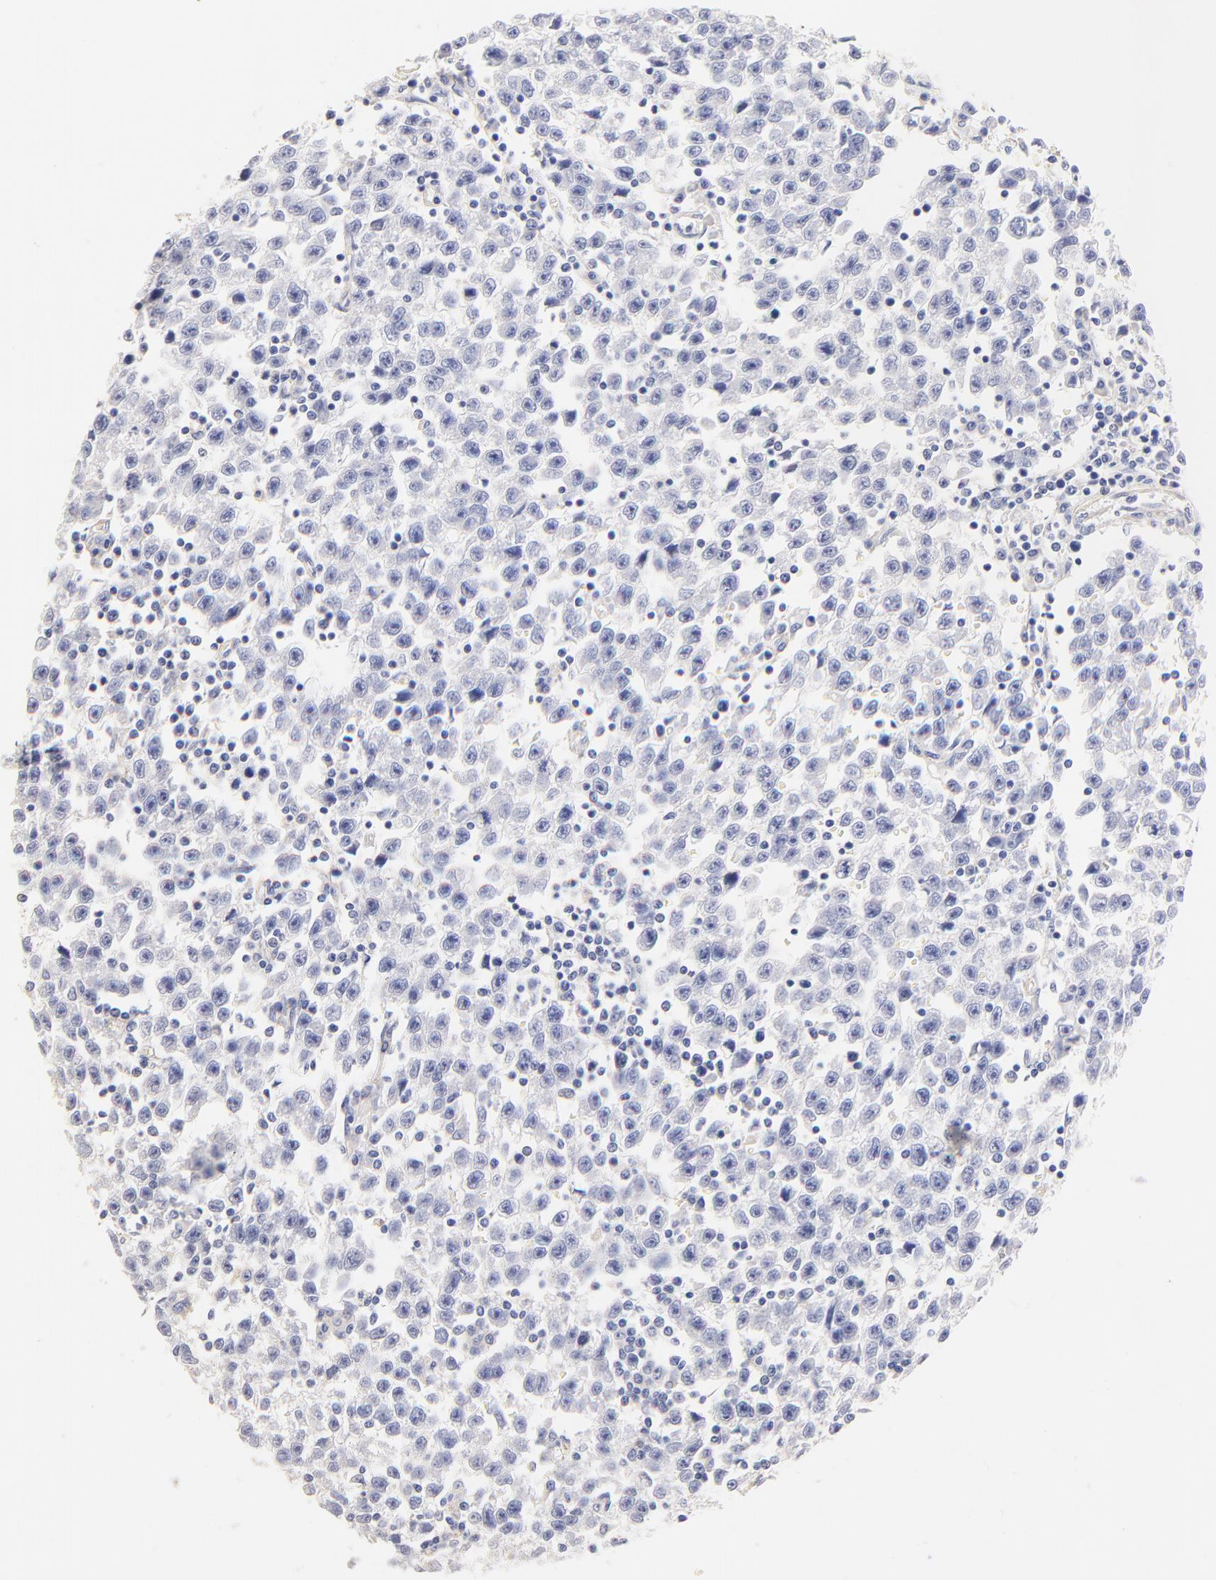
{"staining": {"intensity": "negative", "quantity": "none", "location": "none"}, "tissue": "testis cancer", "cell_type": "Tumor cells", "image_type": "cancer", "snomed": [{"axis": "morphology", "description": "Seminoma, NOS"}, {"axis": "topography", "description": "Testis"}], "caption": "Immunohistochemistry micrograph of human testis seminoma stained for a protein (brown), which displays no positivity in tumor cells.", "gene": "ACTRT1", "patient": {"sex": "male", "age": 35}}